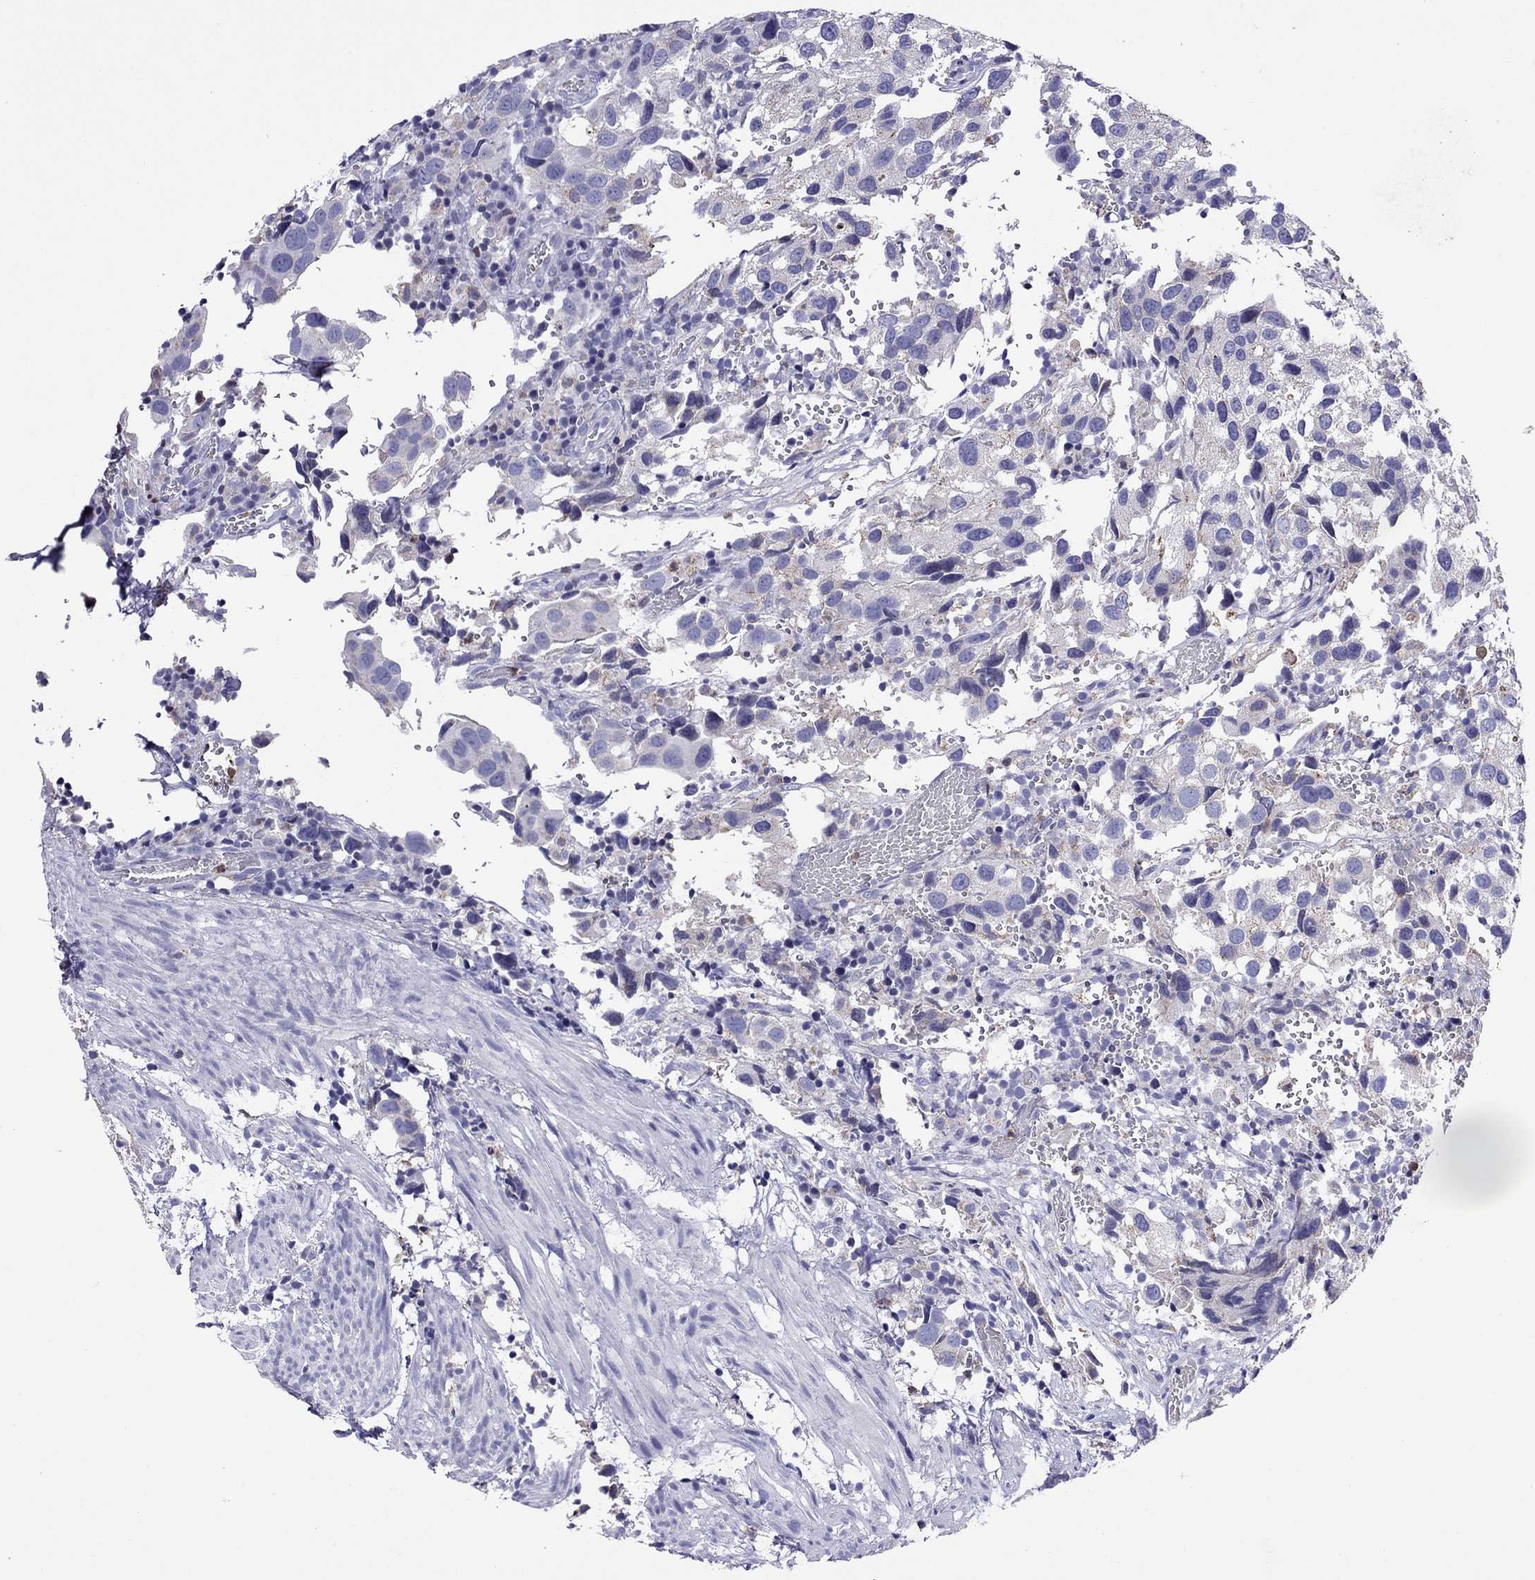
{"staining": {"intensity": "weak", "quantity": "<25%", "location": "cytoplasmic/membranous"}, "tissue": "urothelial cancer", "cell_type": "Tumor cells", "image_type": "cancer", "snomed": [{"axis": "morphology", "description": "Urothelial carcinoma, High grade"}, {"axis": "topography", "description": "Urinary bladder"}], "caption": "Tumor cells are negative for brown protein staining in urothelial cancer. (Brightfield microscopy of DAB immunohistochemistry (IHC) at high magnification).", "gene": "SCG2", "patient": {"sex": "male", "age": 79}}